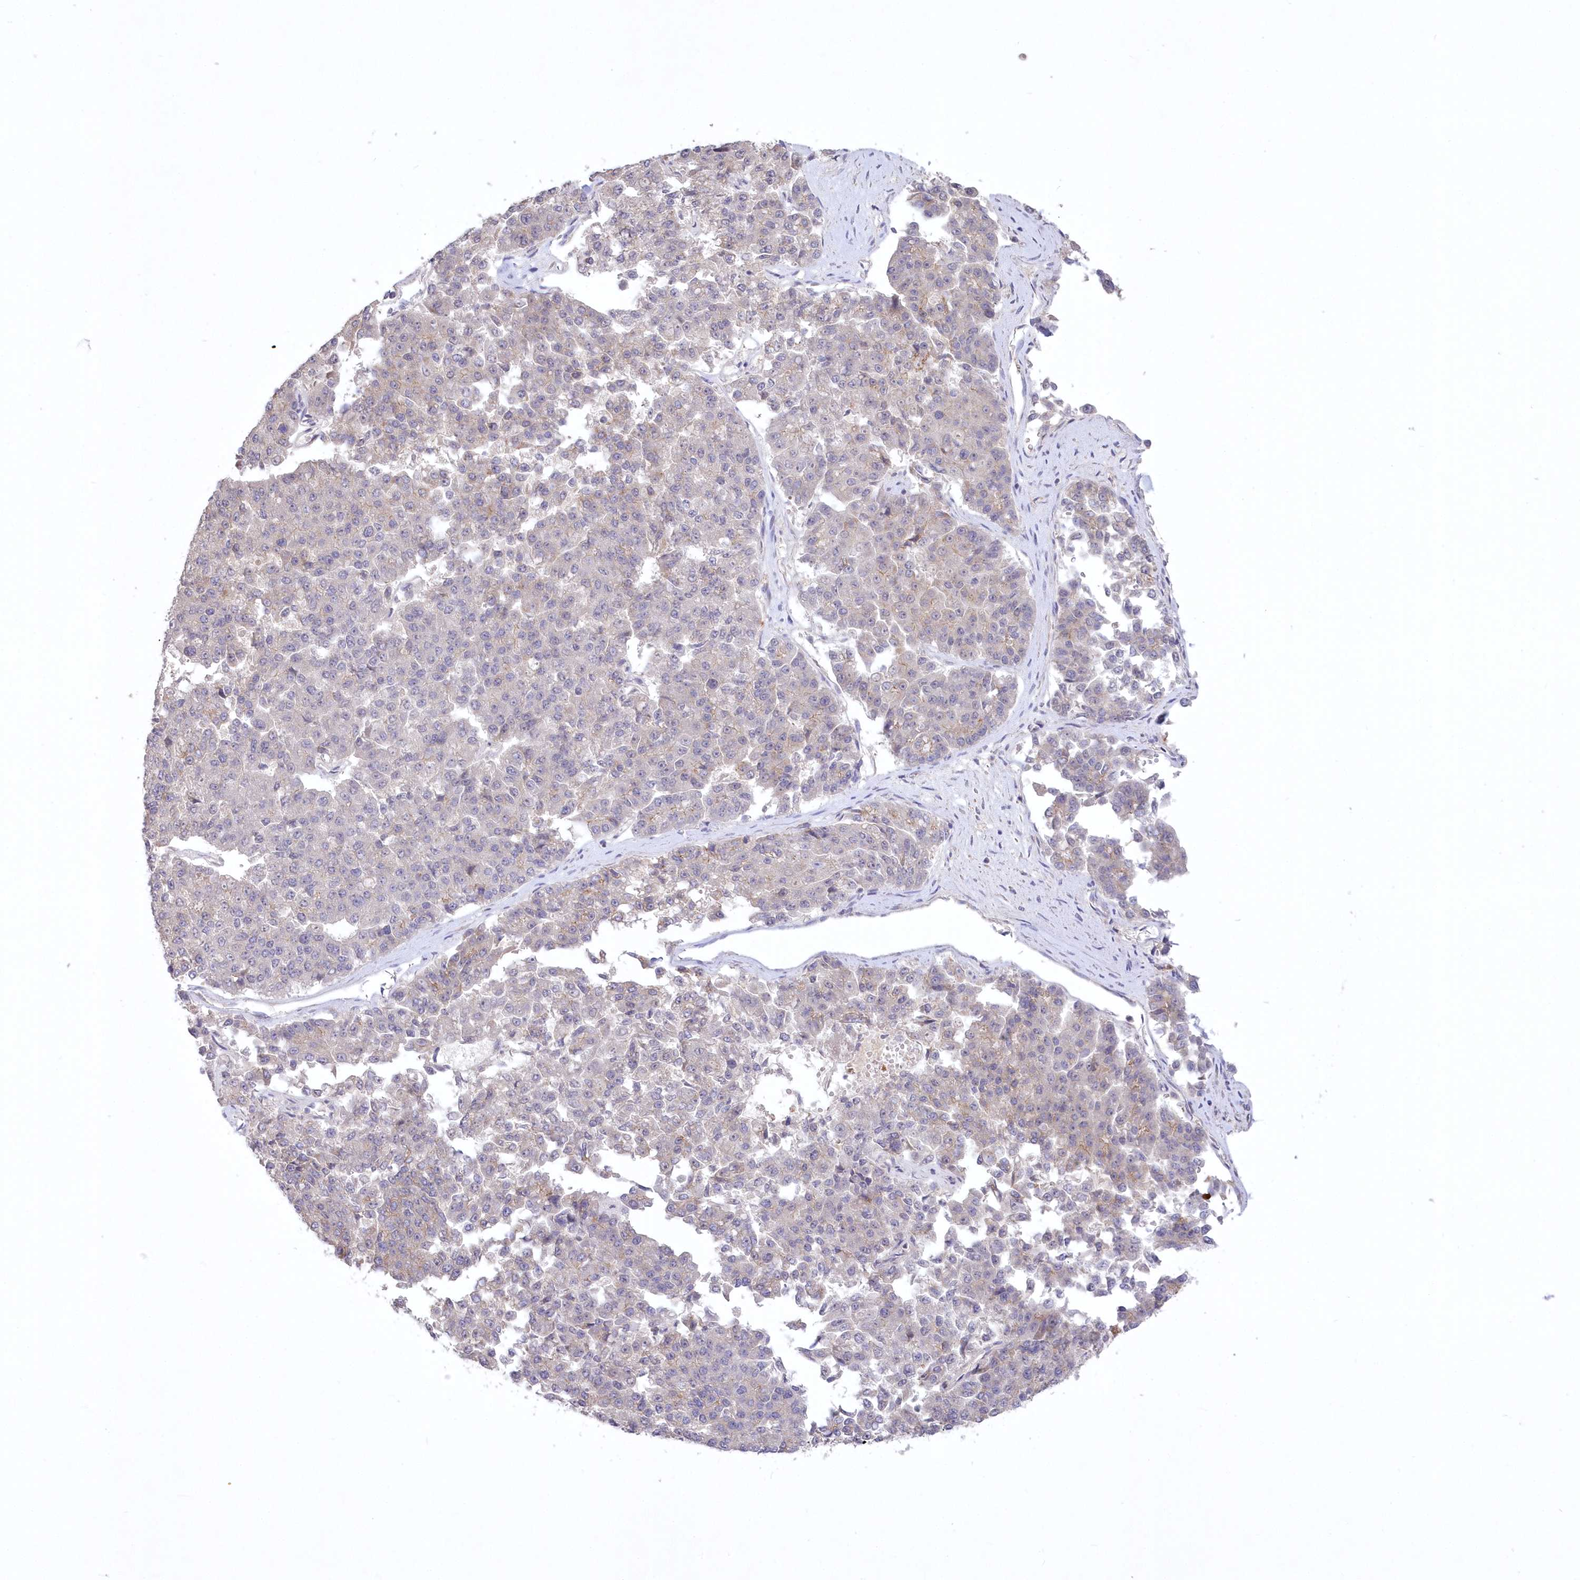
{"staining": {"intensity": "negative", "quantity": "none", "location": "none"}, "tissue": "pancreatic cancer", "cell_type": "Tumor cells", "image_type": "cancer", "snomed": [{"axis": "morphology", "description": "Adenocarcinoma, NOS"}, {"axis": "topography", "description": "Pancreas"}], "caption": "Tumor cells are negative for brown protein staining in pancreatic cancer.", "gene": "WBP1L", "patient": {"sex": "male", "age": 50}}